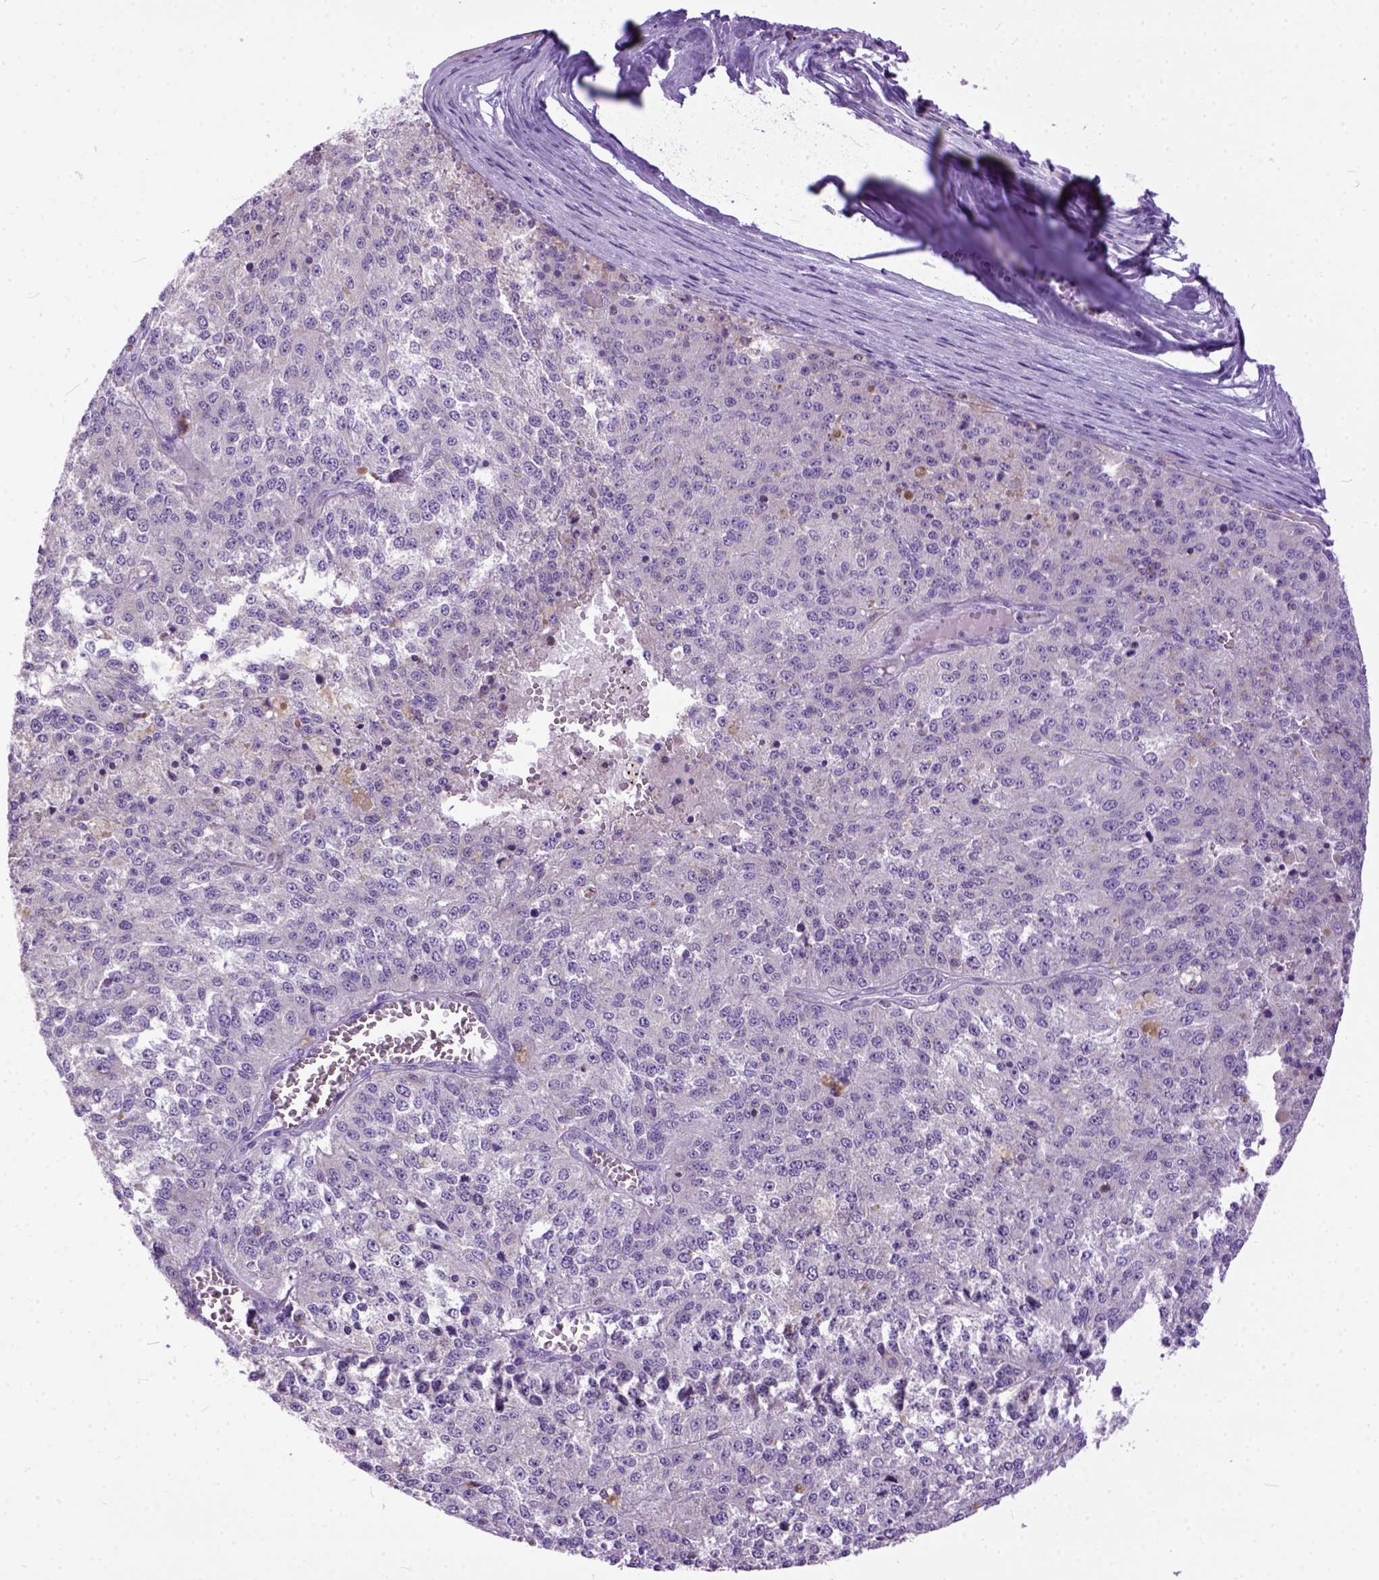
{"staining": {"intensity": "negative", "quantity": "none", "location": "none"}, "tissue": "melanoma", "cell_type": "Tumor cells", "image_type": "cancer", "snomed": [{"axis": "morphology", "description": "Malignant melanoma, Metastatic site"}, {"axis": "topography", "description": "Lymph node"}], "caption": "Tumor cells are negative for protein expression in human malignant melanoma (metastatic site).", "gene": "CRB1", "patient": {"sex": "female", "age": 64}}